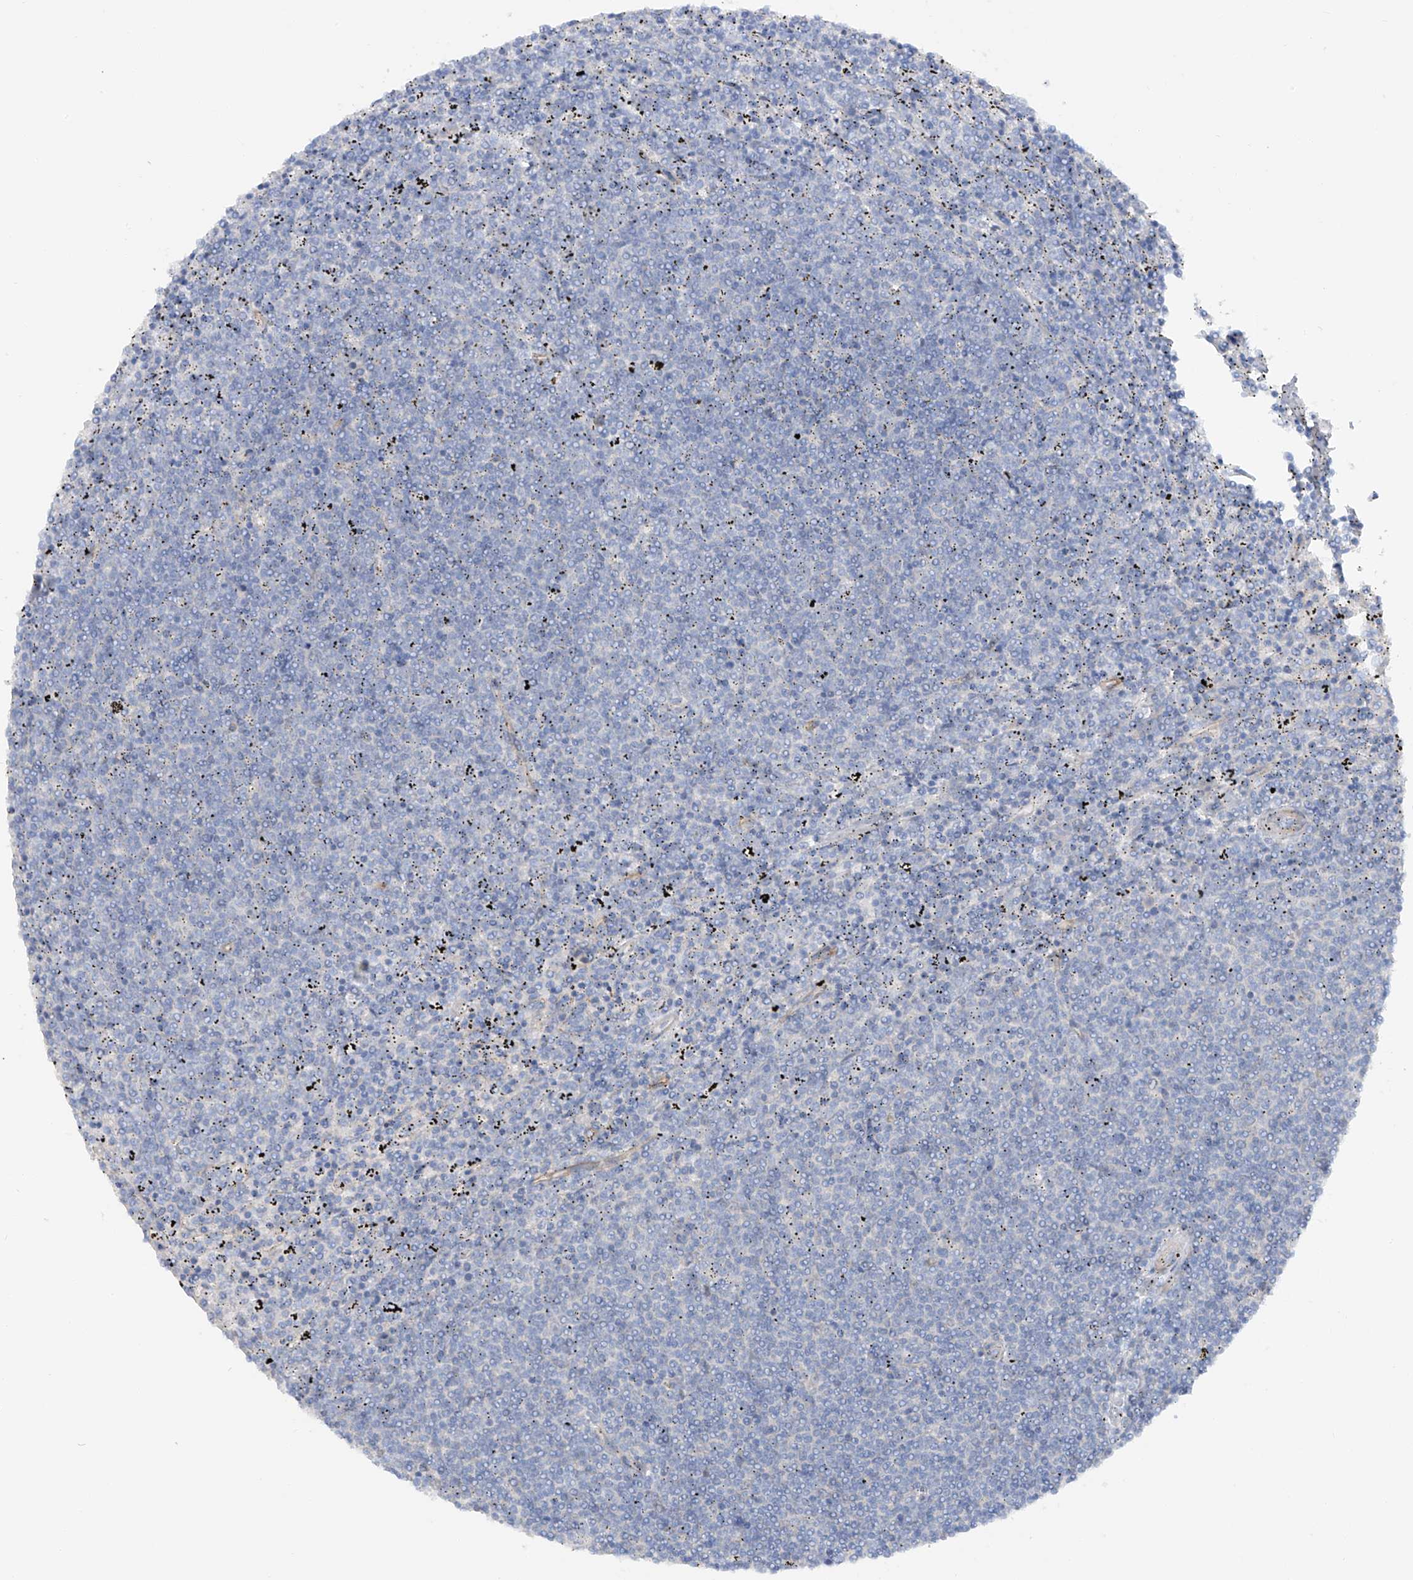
{"staining": {"intensity": "negative", "quantity": "none", "location": "none"}, "tissue": "lymphoma", "cell_type": "Tumor cells", "image_type": "cancer", "snomed": [{"axis": "morphology", "description": "Malignant lymphoma, non-Hodgkin's type, Low grade"}, {"axis": "topography", "description": "Spleen"}], "caption": "High power microscopy photomicrograph of an IHC histopathology image of malignant lymphoma, non-Hodgkin's type (low-grade), revealing no significant expression in tumor cells.", "gene": "LCA5", "patient": {"sex": "female", "age": 50}}